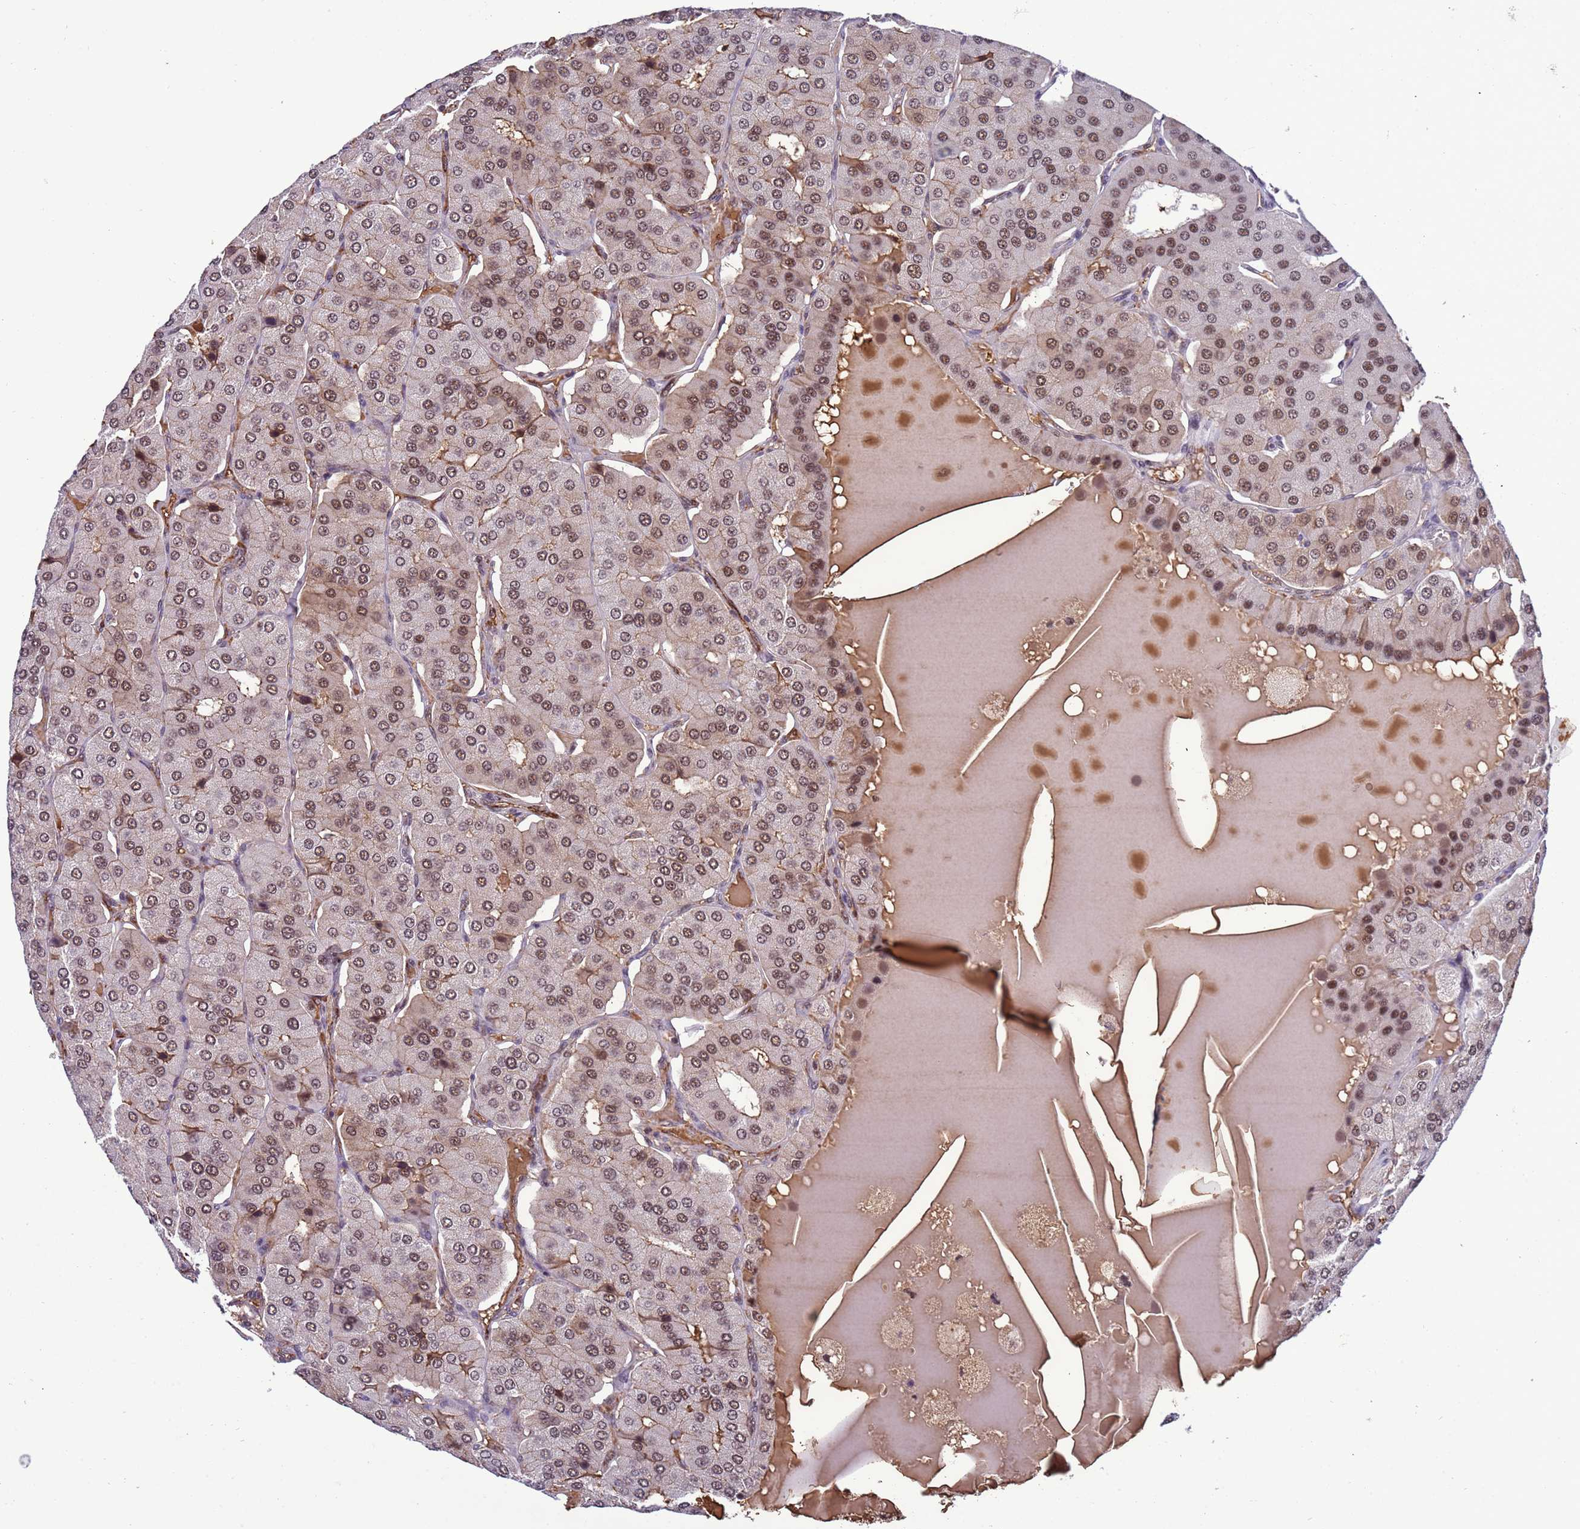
{"staining": {"intensity": "moderate", "quantity": ">75%", "location": "nuclear"}, "tissue": "parathyroid gland", "cell_type": "Glandular cells", "image_type": "normal", "snomed": [{"axis": "morphology", "description": "Normal tissue, NOS"}, {"axis": "morphology", "description": "Adenoma, NOS"}, {"axis": "topography", "description": "Parathyroid gland"}], "caption": "Brown immunohistochemical staining in normal parathyroid gland shows moderate nuclear staining in approximately >75% of glandular cells. The protein is stained brown, and the nuclei are stained in blue (DAB IHC with brightfield microscopy, high magnification).", "gene": "SRRT", "patient": {"sex": "female", "age": 86}}